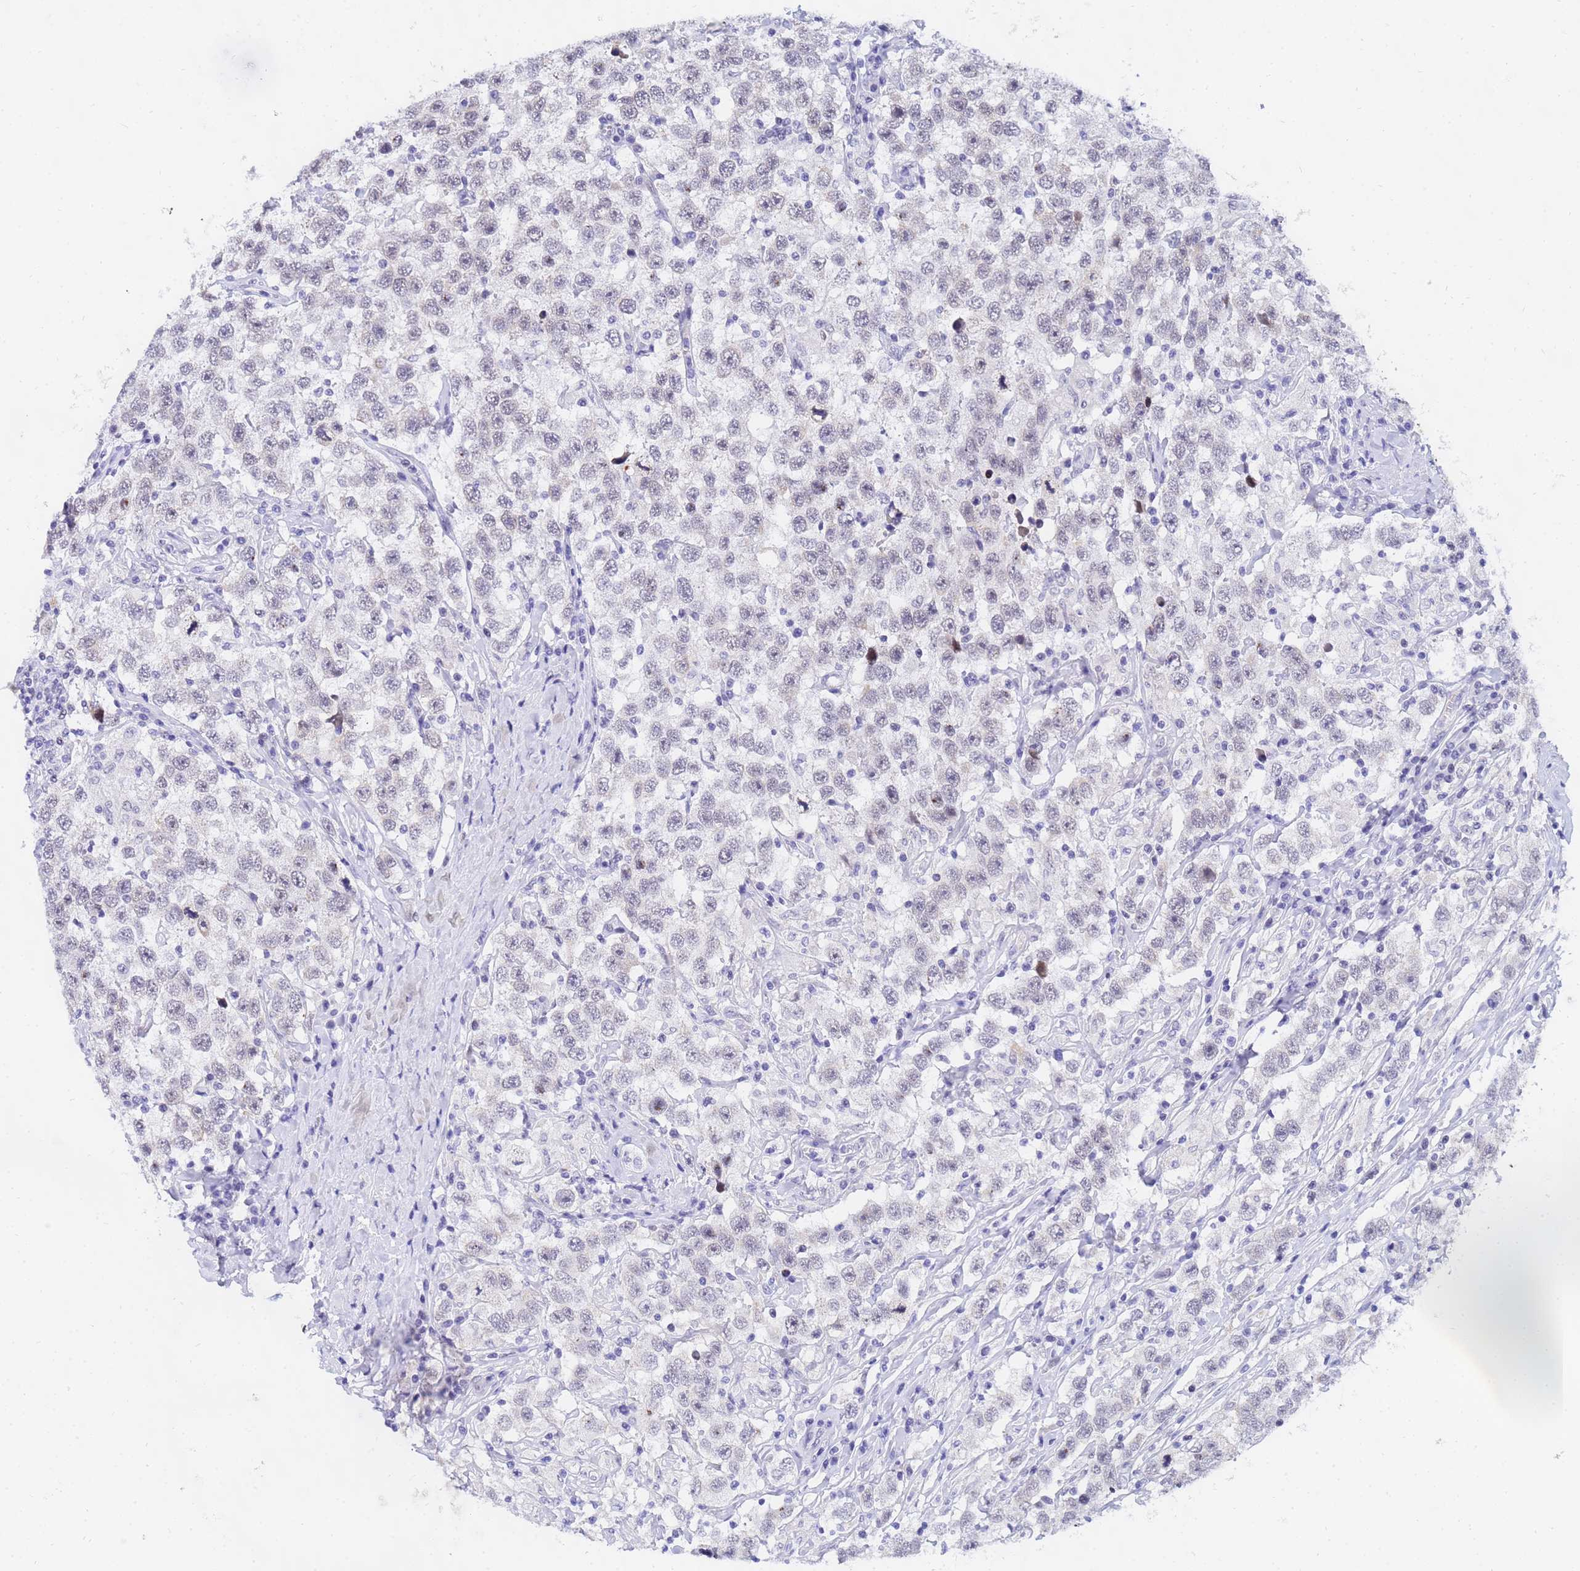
{"staining": {"intensity": "negative", "quantity": "none", "location": "none"}, "tissue": "testis cancer", "cell_type": "Tumor cells", "image_type": "cancer", "snomed": [{"axis": "morphology", "description": "Seminoma, NOS"}, {"axis": "topography", "description": "Testis"}], "caption": "Micrograph shows no significant protein positivity in tumor cells of seminoma (testis). Brightfield microscopy of immunohistochemistry stained with DAB (brown) and hematoxylin (blue), captured at high magnification.", "gene": "CKMT1A", "patient": {"sex": "male", "age": 41}}